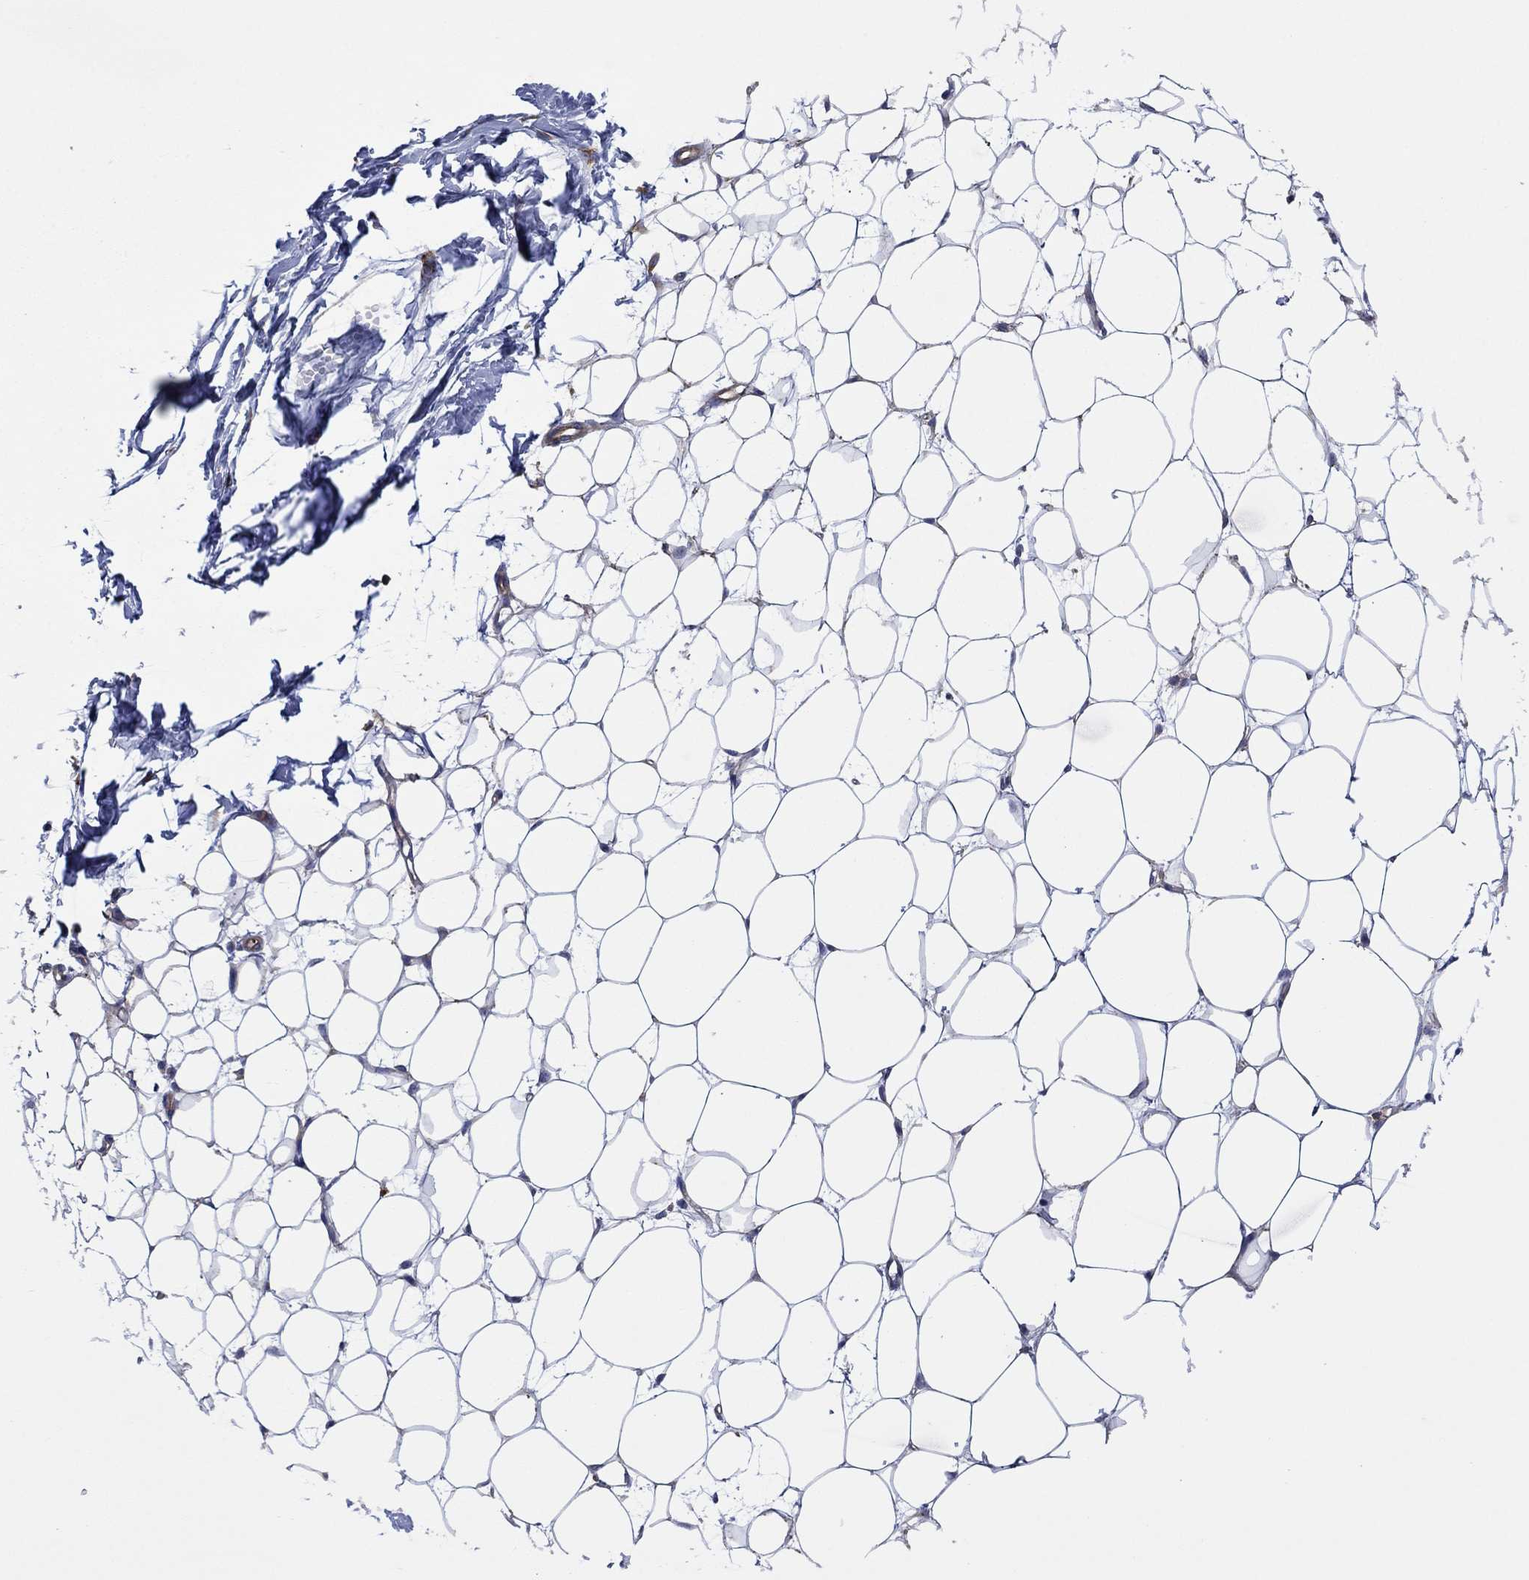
{"staining": {"intensity": "negative", "quantity": "none", "location": "none"}, "tissue": "breast", "cell_type": "Adipocytes", "image_type": "normal", "snomed": [{"axis": "morphology", "description": "Normal tissue, NOS"}, {"axis": "topography", "description": "Breast"}], "caption": "IHC photomicrograph of unremarkable breast: breast stained with DAB reveals no significant protein staining in adipocytes. The staining is performed using DAB (3,3'-diaminobenzidine) brown chromogen with nuclei counter-stained in using hematoxylin.", "gene": "PAG1", "patient": {"sex": "female", "age": 37}}